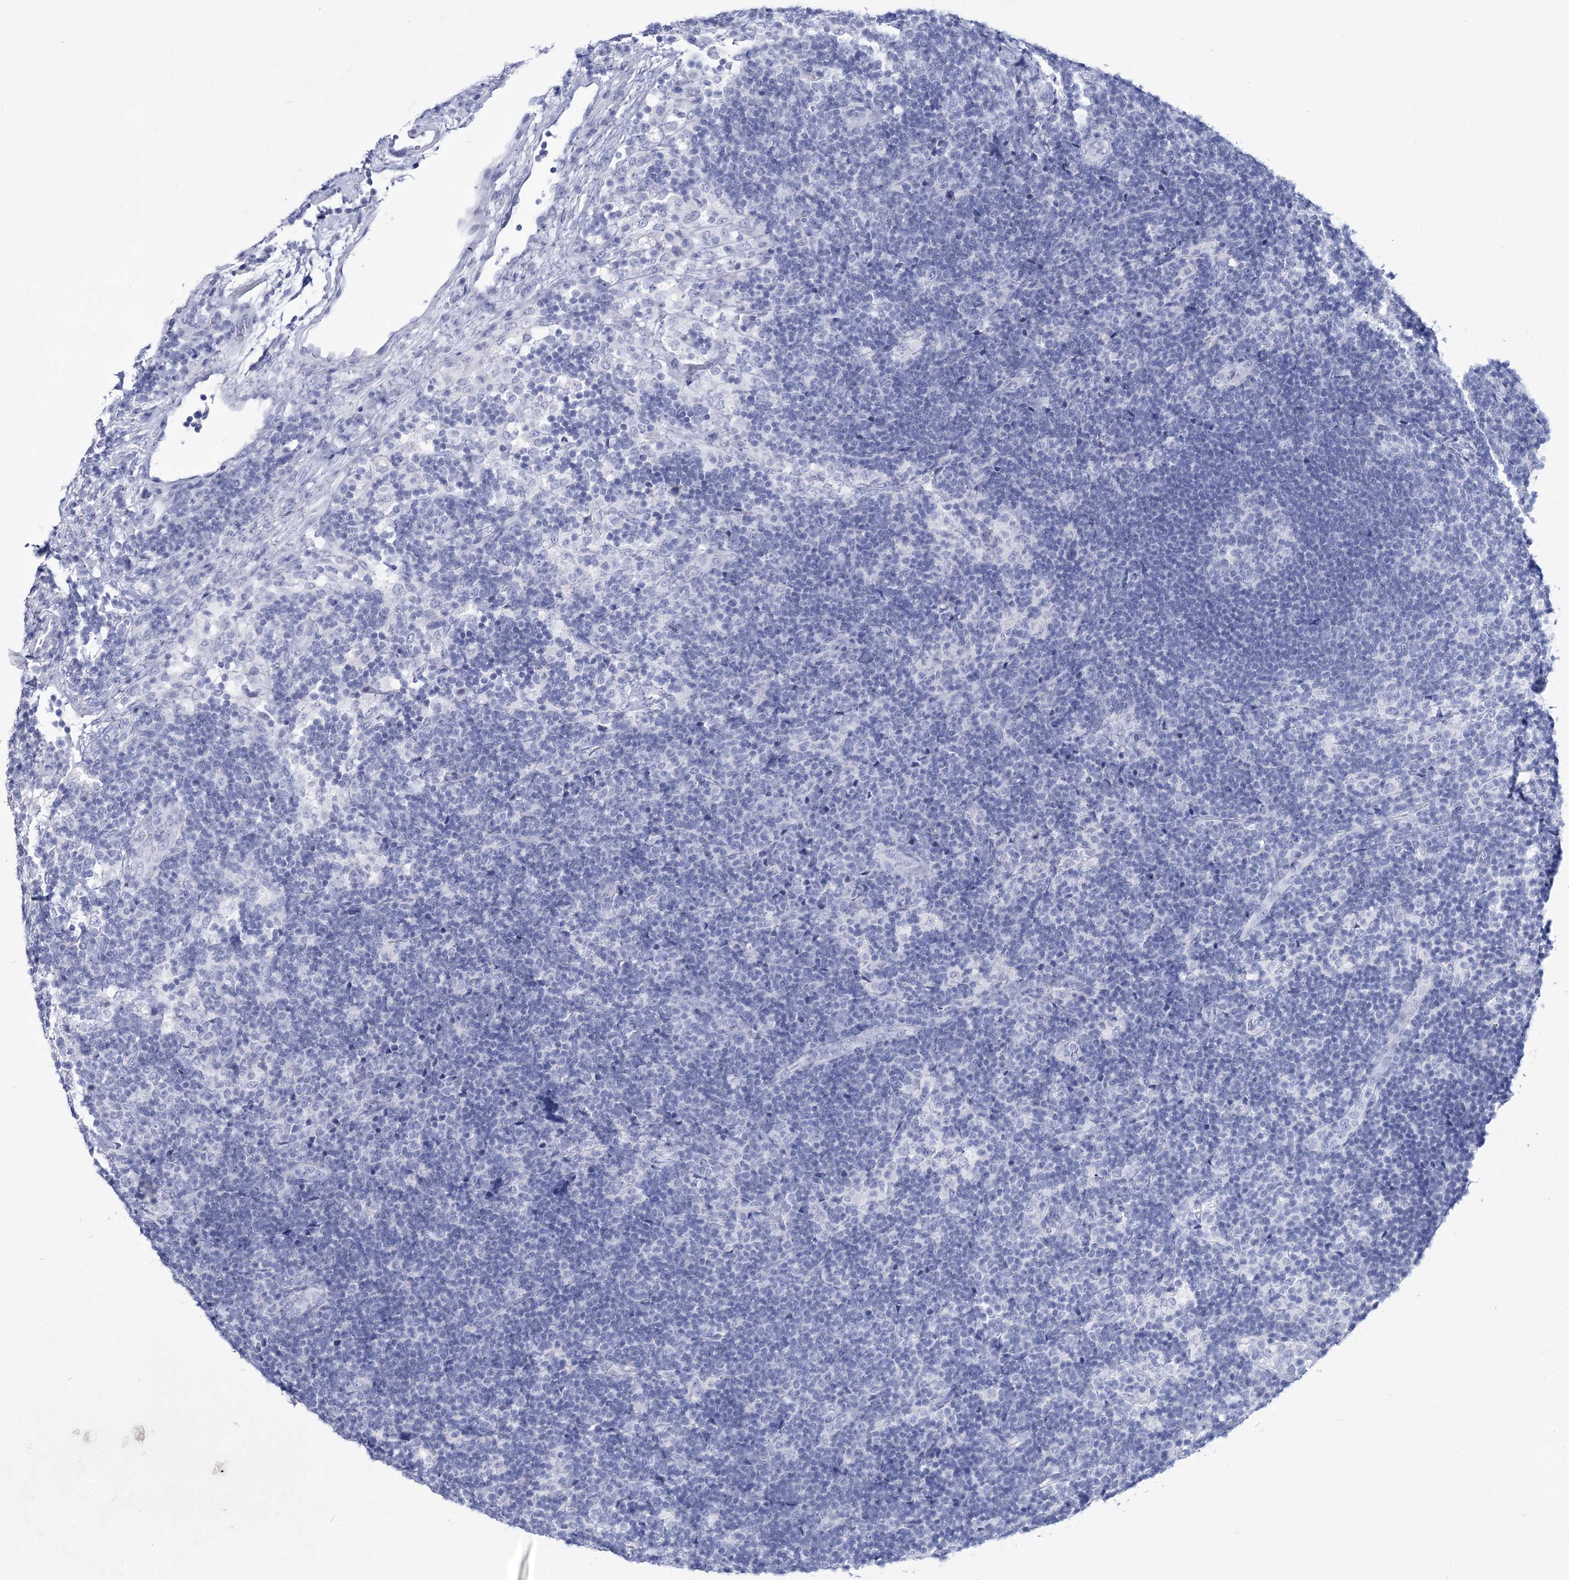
{"staining": {"intensity": "negative", "quantity": "none", "location": "none"}, "tissue": "lymph node", "cell_type": "Germinal center cells", "image_type": "normal", "snomed": [{"axis": "morphology", "description": "Normal tissue, NOS"}, {"axis": "topography", "description": "Lymph node"}], "caption": "Germinal center cells show no significant expression in normal lymph node. (Brightfield microscopy of DAB immunohistochemistry (IHC) at high magnification).", "gene": "RNF186", "patient": {"sex": "female", "age": 22}}